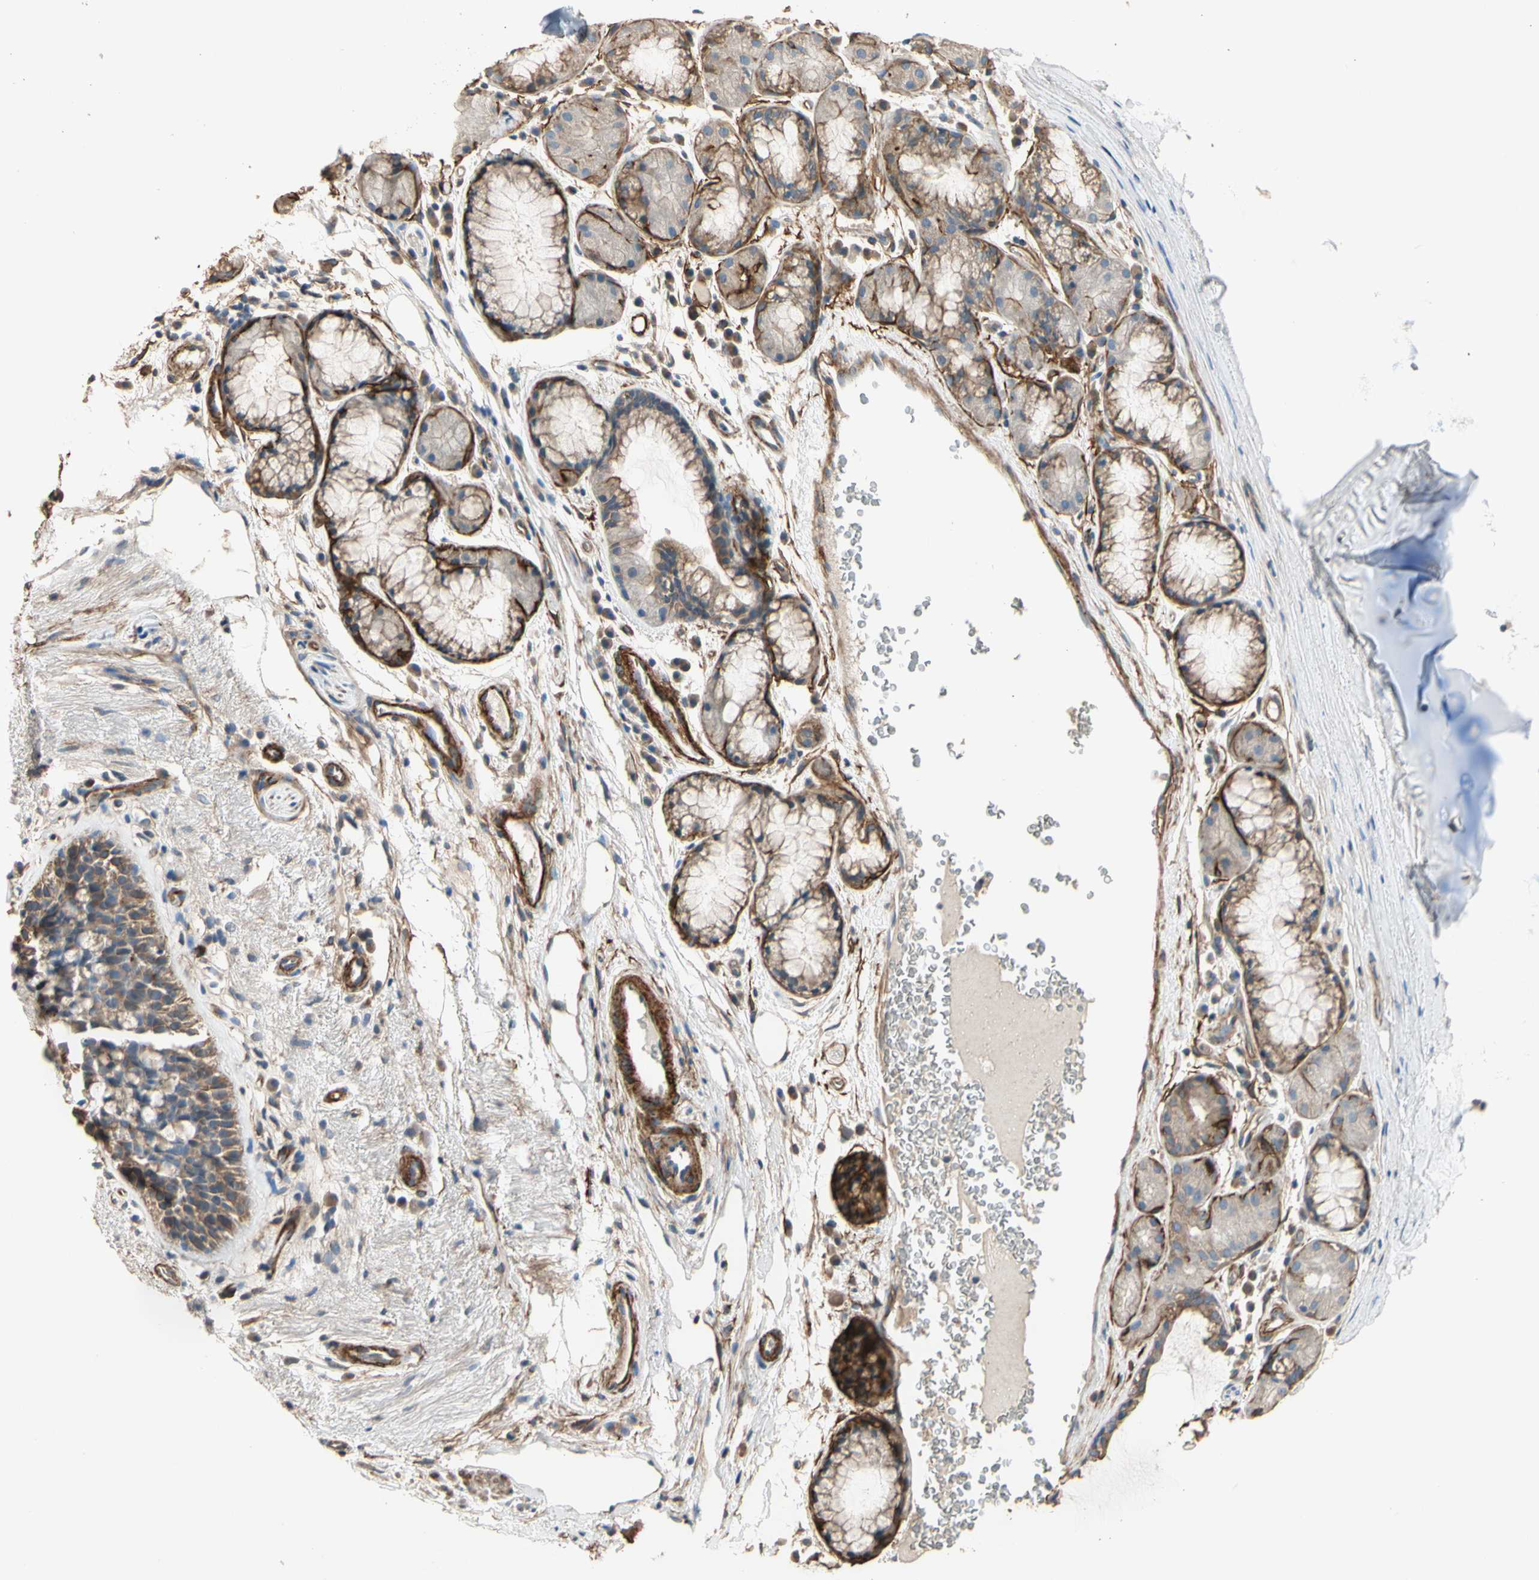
{"staining": {"intensity": "weak", "quantity": ">75%", "location": "cytoplasmic/membranous"}, "tissue": "bronchus", "cell_type": "Respiratory epithelial cells", "image_type": "normal", "snomed": [{"axis": "morphology", "description": "Normal tissue, NOS"}, {"axis": "topography", "description": "Bronchus"}], "caption": "Benign bronchus exhibits weak cytoplasmic/membranous positivity in about >75% of respiratory epithelial cells, visualized by immunohistochemistry.", "gene": "SUSD2", "patient": {"sex": "female", "age": 54}}